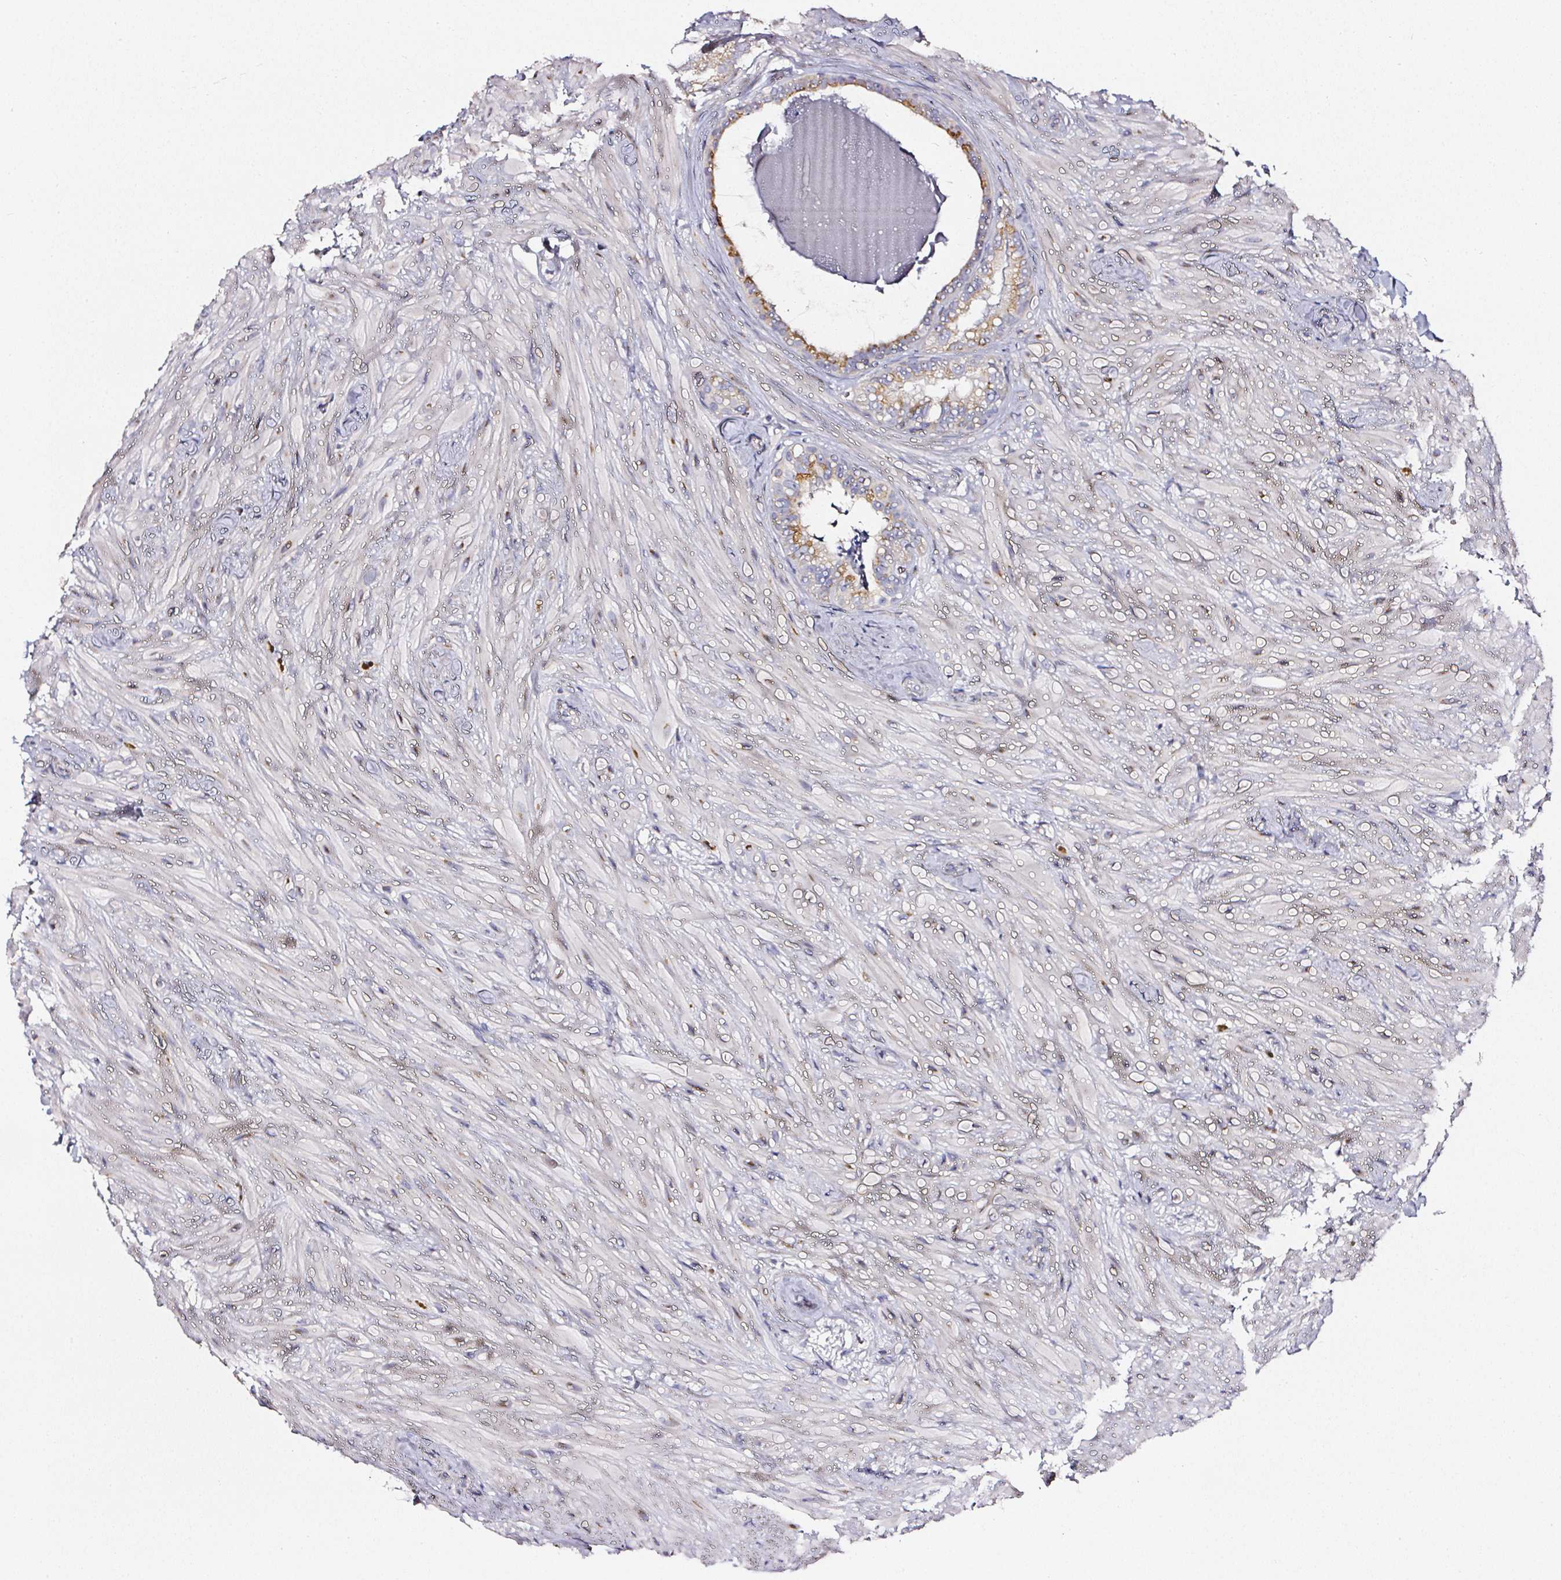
{"staining": {"intensity": "moderate", "quantity": "<25%", "location": "cytoplasmic/membranous"}, "tissue": "seminal vesicle", "cell_type": "Glandular cells", "image_type": "normal", "snomed": [{"axis": "morphology", "description": "Normal tissue, NOS"}, {"axis": "topography", "description": "Seminal veicle"}], "caption": "Glandular cells reveal low levels of moderate cytoplasmic/membranous staining in approximately <25% of cells in normal human seminal vesicle. (IHC, brightfield microscopy, high magnification).", "gene": "NTRK1", "patient": {"sex": "male", "age": 60}}